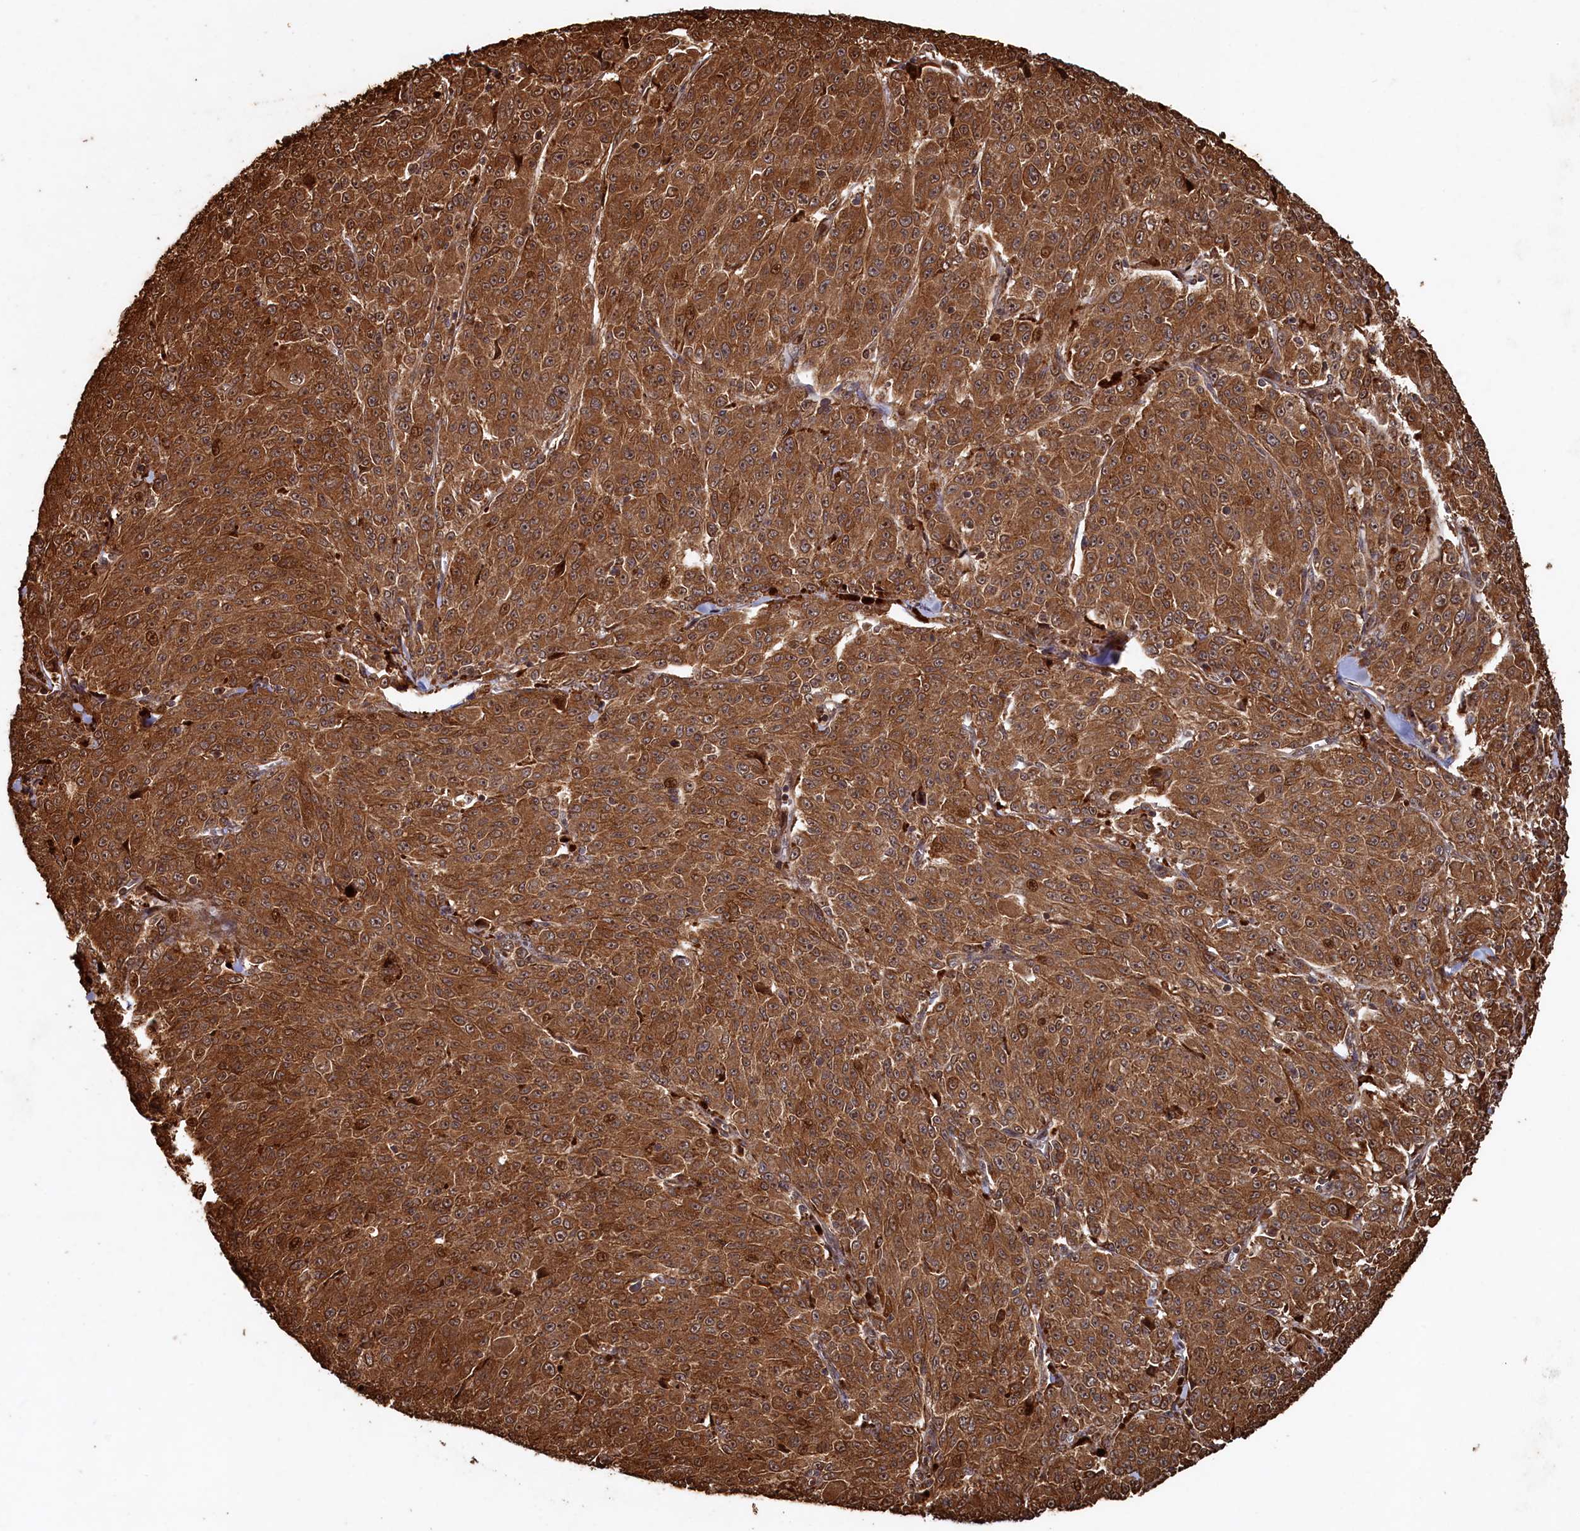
{"staining": {"intensity": "strong", "quantity": ">75%", "location": "cytoplasmic/membranous,nuclear"}, "tissue": "melanoma", "cell_type": "Tumor cells", "image_type": "cancer", "snomed": [{"axis": "morphology", "description": "Malignant melanoma, NOS"}, {"axis": "topography", "description": "Skin"}], "caption": "A high-resolution photomicrograph shows immunohistochemistry staining of malignant melanoma, which displays strong cytoplasmic/membranous and nuclear expression in about >75% of tumor cells.", "gene": "PIGN", "patient": {"sex": "female", "age": 52}}